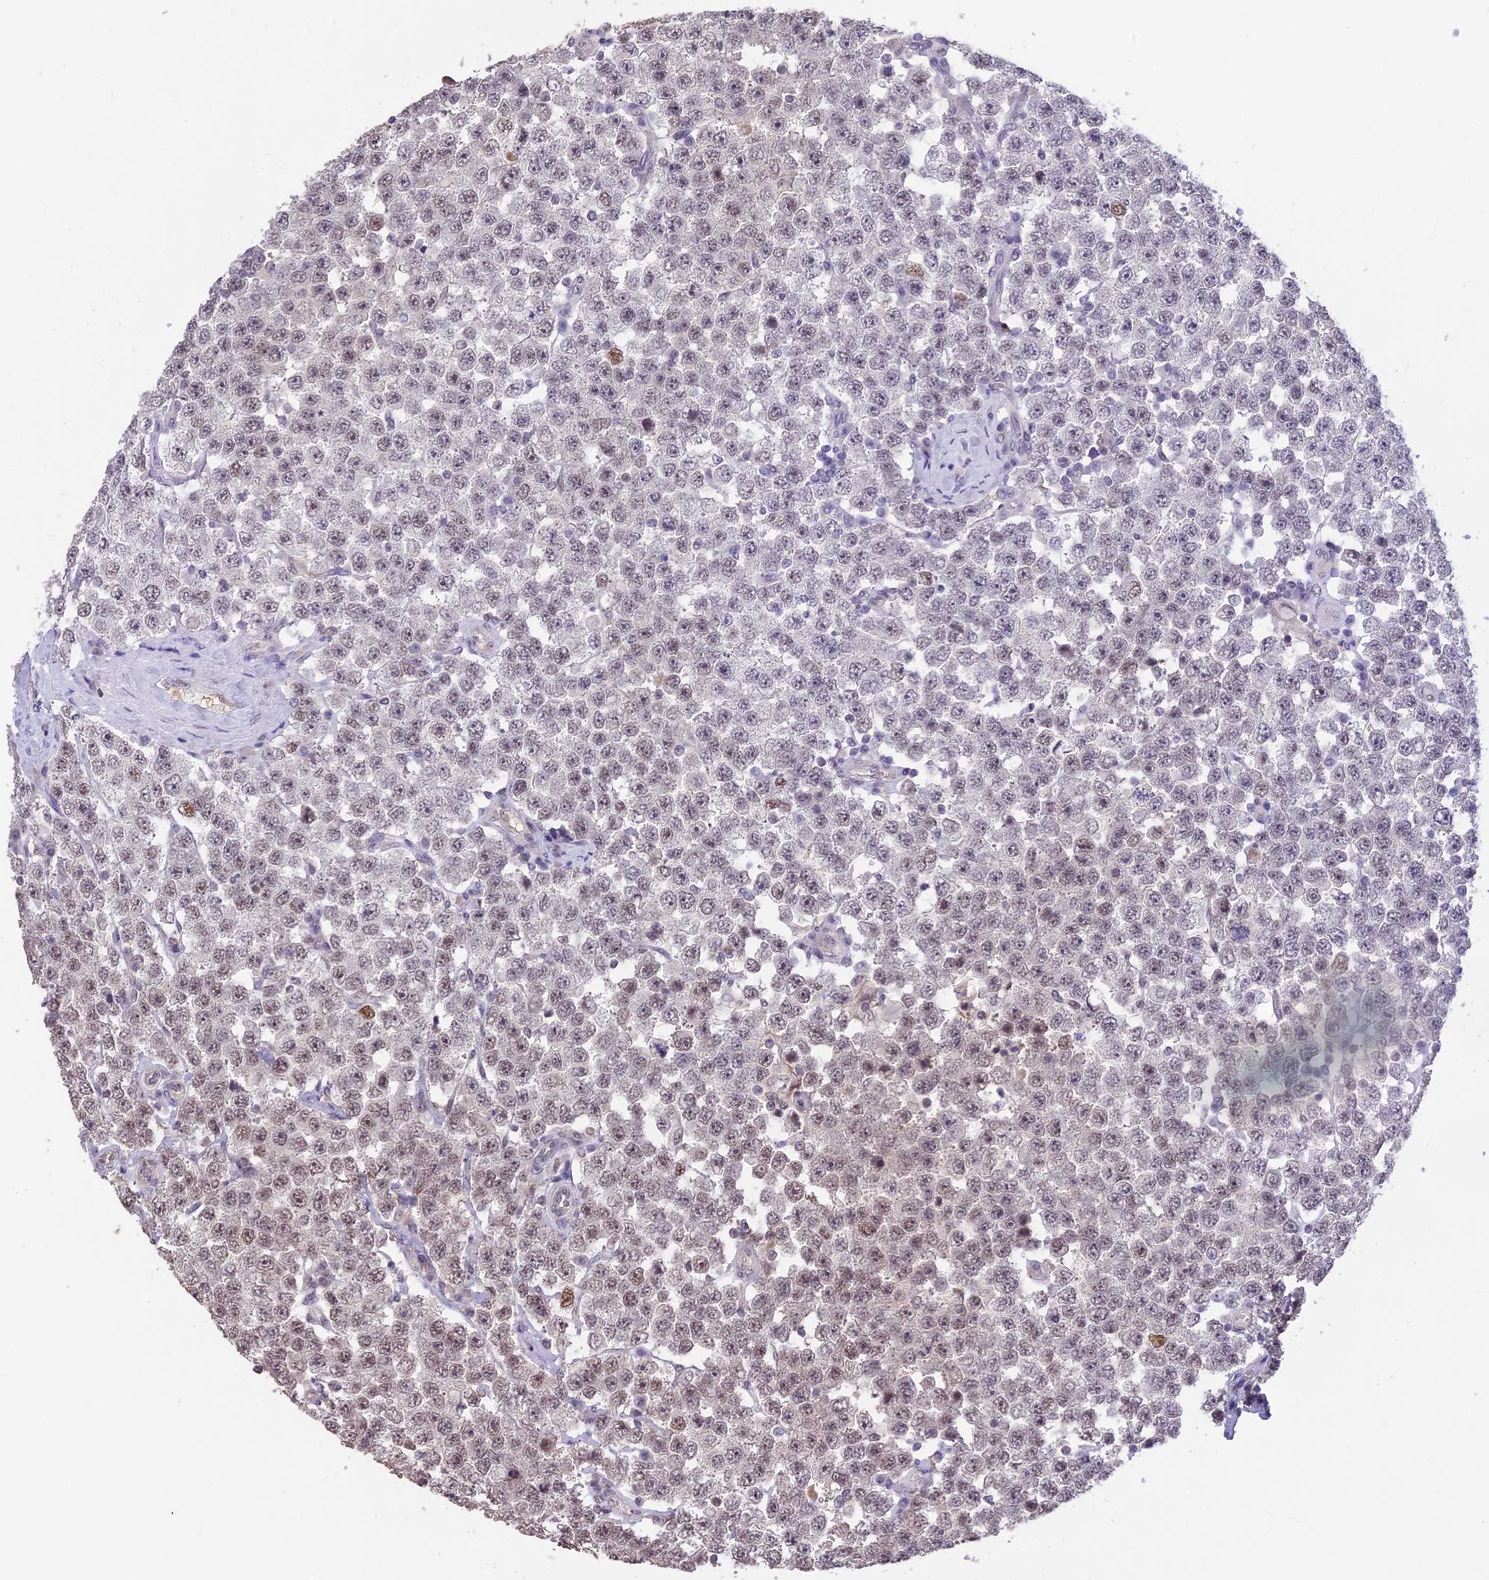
{"staining": {"intensity": "moderate", "quantity": "25%-75%", "location": "nuclear"}, "tissue": "testis cancer", "cell_type": "Tumor cells", "image_type": "cancer", "snomed": [{"axis": "morphology", "description": "Seminoma, NOS"}, {"axis": "topography", "description": "Testis"}], "caption": "The photomicrograph exhibits a brown stain indicating the presence of a protein in the nuclear of tumor cells in testis cancer.", "gene": "TIGD7", "patient": {"sex": "male", "age": 28}}